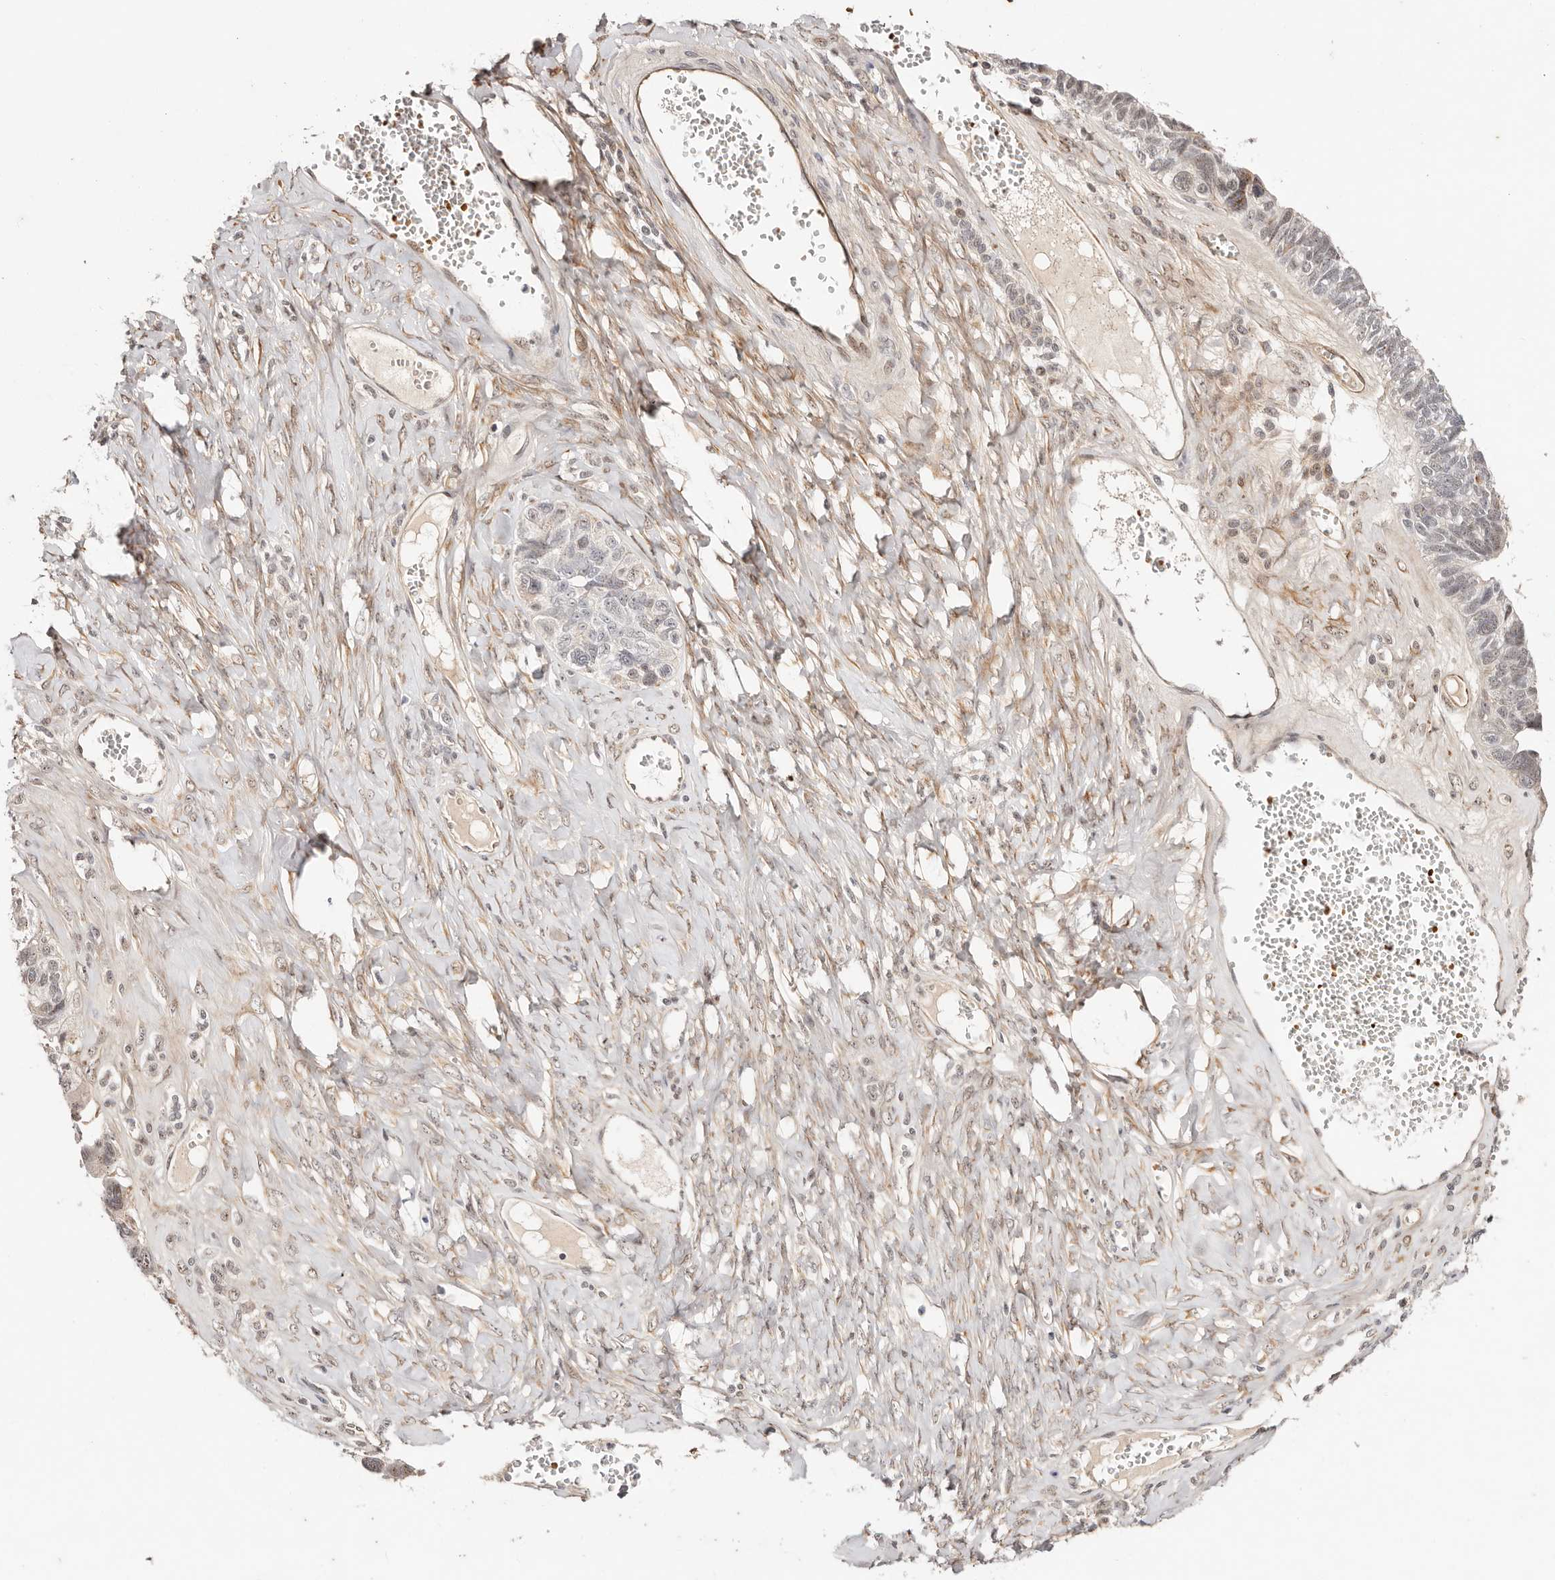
{"staining": {"intensity": "weak", "quantity": "<25%", "location": "nuclear"}, "tissue": "ovarian cancer", "cell_type": "Tumor cells", "image_type": "cancer", "snomed": [{"axis": "morphology", "description": "Cystadenocarcinoma, serous, NOS"}, {"axis": "topography", "description": "Ovary"}], "caption": "Photomicrograph shows no significant protein expression in tumor cells of ovarian cancer.", "gene": "WRN", "patient": {"sex": "female", "age": 79}}